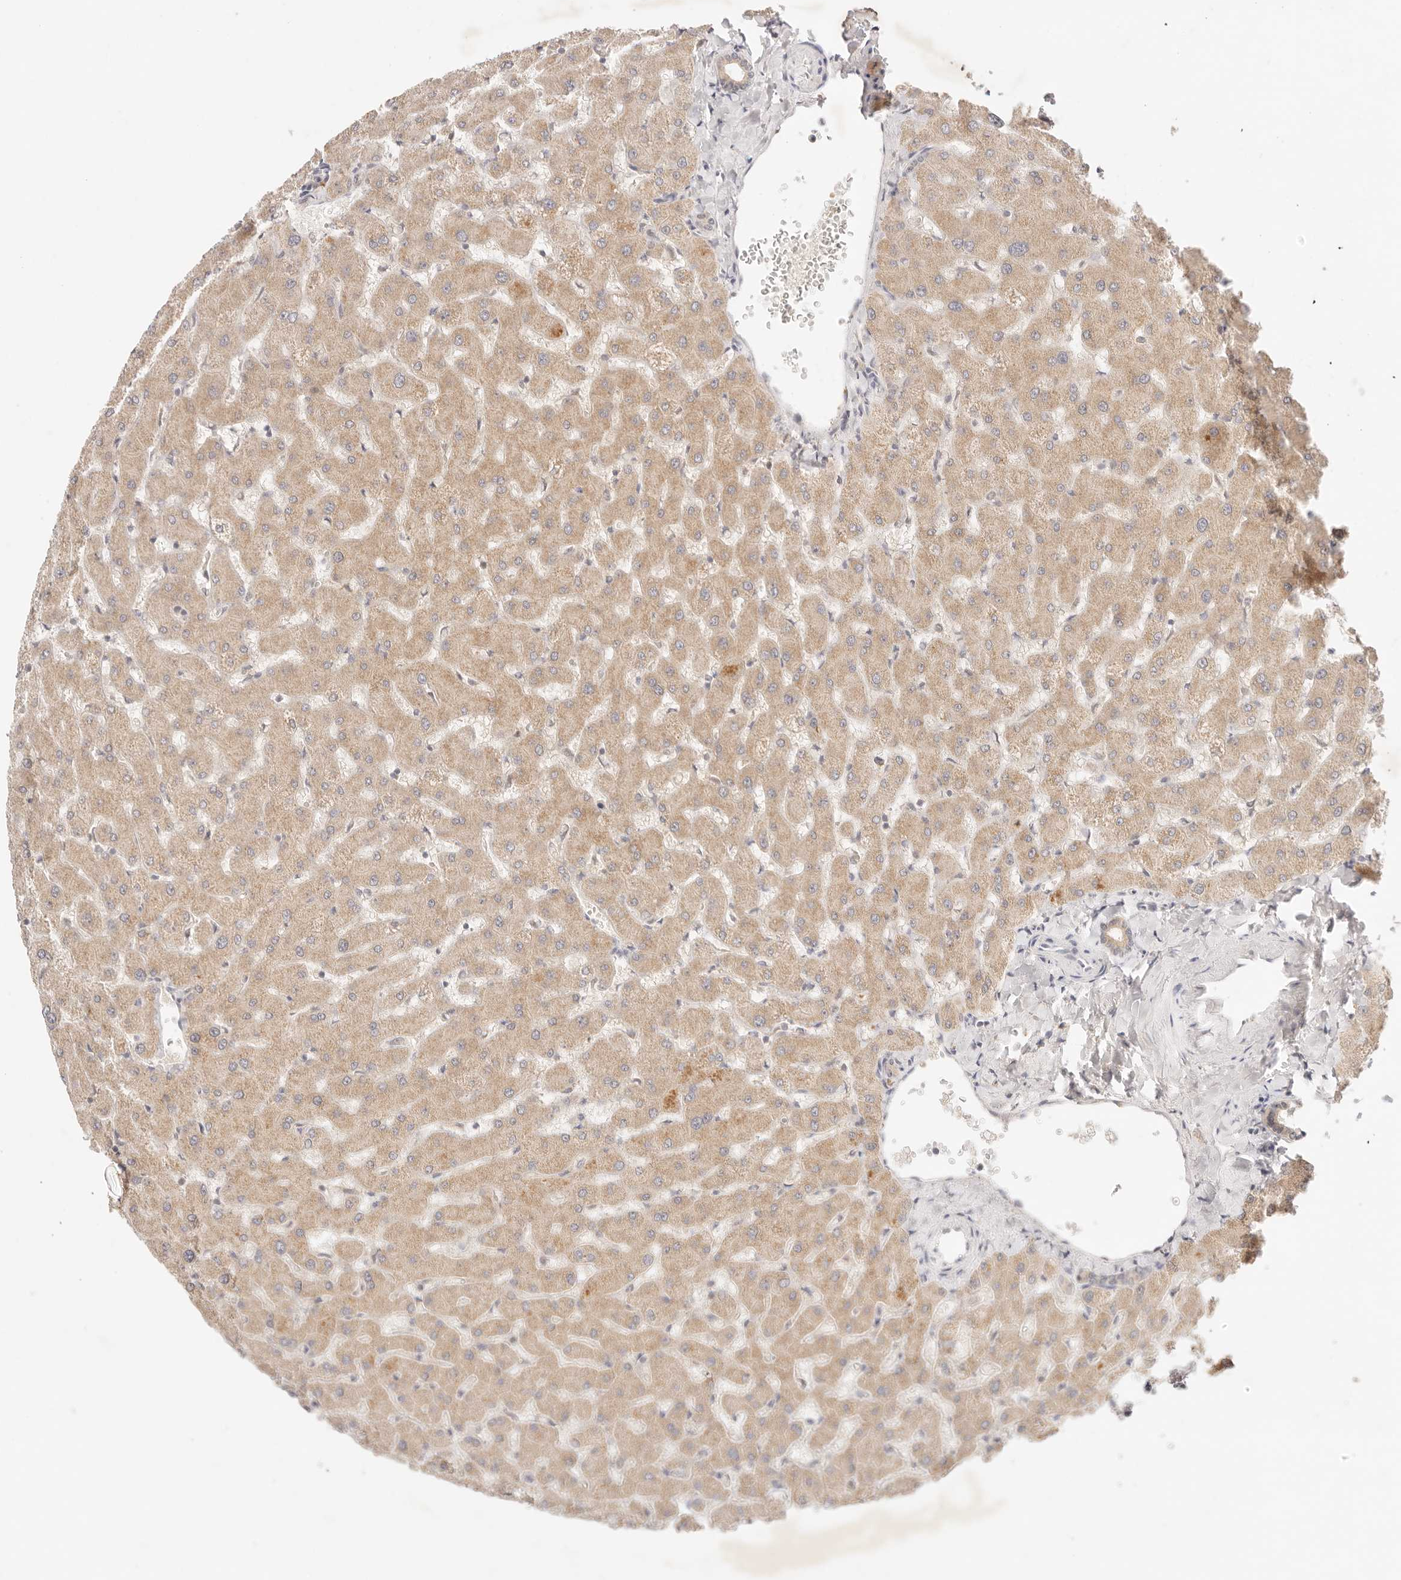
{"staining": {"intensity": "weak", "quantity": "25%-75%", "location": "cytoplasmic/membranous"}, "tissue": "liver", "cell_type": "Cholangiocytes", "image_type": "normal", "snomed": [{"axis": "morphology", "description": "Normal tissue, NOS"}, {"axis": "topography", "description": "Liver"}], "caption": "Protein expression analysis of benign liver demonstrates weak cytoplasmic/membranous positivity in approximately 25%-75% of cholangiocytes. (brown staining indicates protein expression, while blue staining denotes nuclei).", "gene": "TRIM11", "patient": {"sex": "female", "age": 63}}